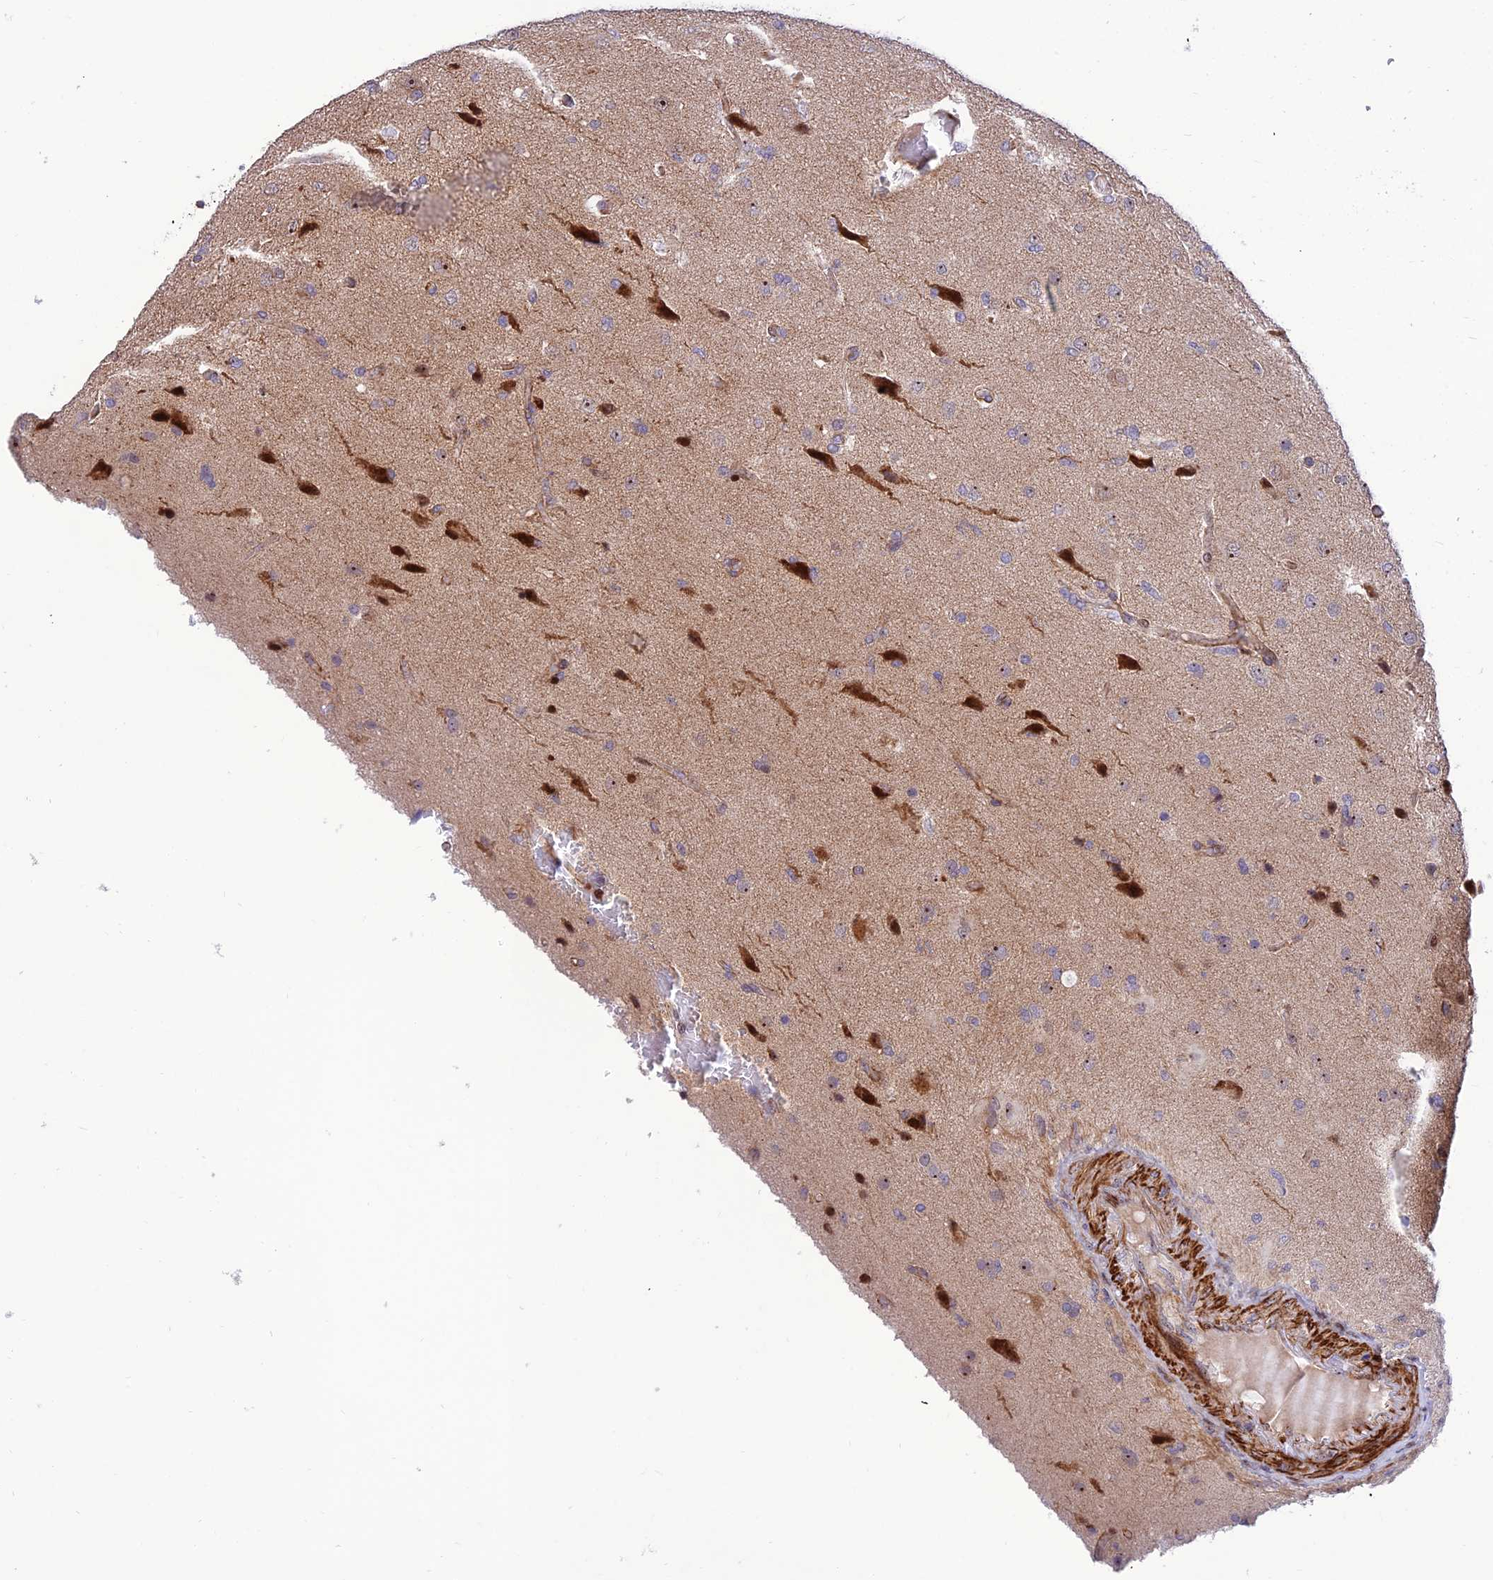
{"staining": {"intensity": "negative", "quantity": "none", "location": "none"}, "tissue": "glioma", "cell_type": "Tumor cells", "image_type": "cancer", "snomed": [{"axis": "morphology", "description": "Glioma, malignant, High grade"}, {"axis": "topography", "description": "Brain"}], "caption": "Human glioma stained for a protein using immunohistochemistry exhibits no staining in tumor cells.", "gene": "KBTBD7", "patient": {"sex": "female", "age": 74}}